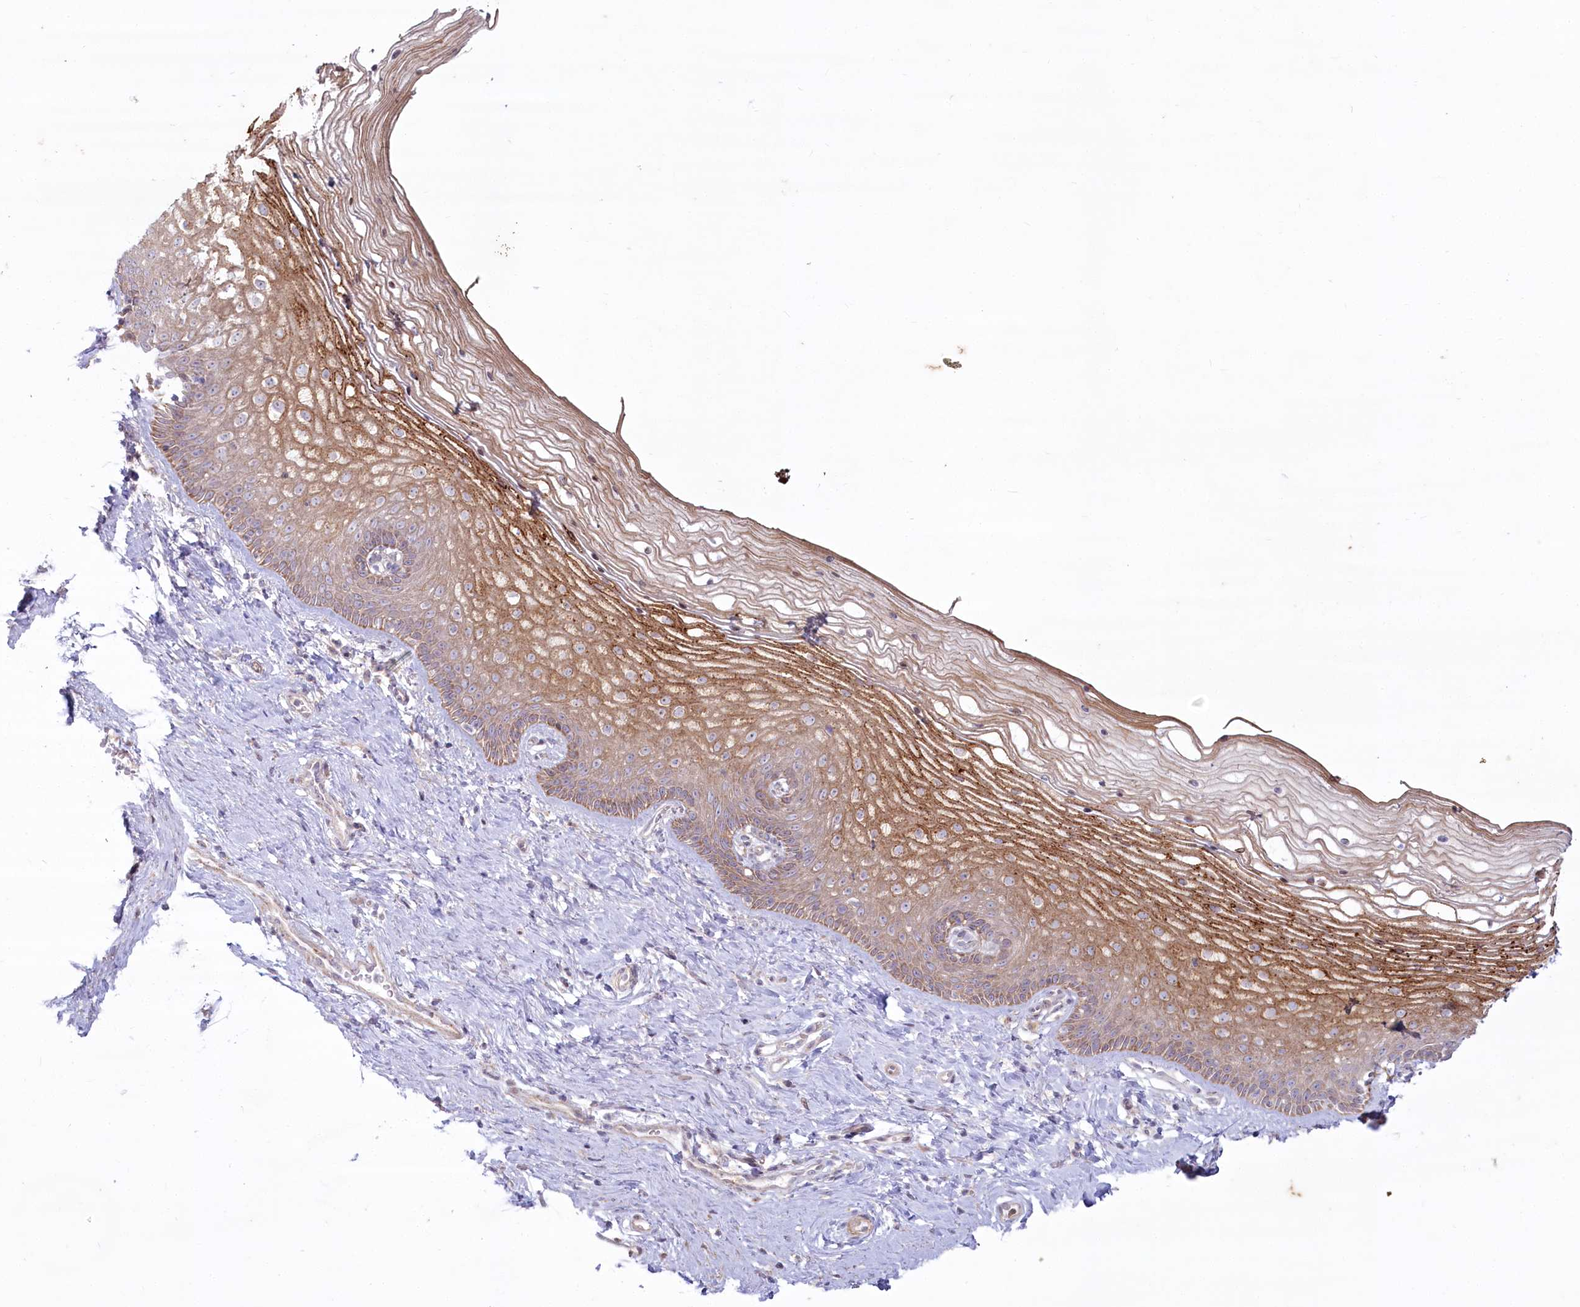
{"staining": {"intensity": "moderate", "quantity": ">75%", "location": "cytoplasmic/membranous"}, "tissue": "vagina", "cell_type": "Squamous epithelial cells", "image_type": "normal", "snomed": [{"axis": "morphology", "description": "Normal tissue, NOS"}, {"axis": "topography", "description": "Vagina"}], "caption": "Unremarkable vagina shows moderate cytoplasmic/membranous positivity in about >75% of squamous epithelial cells, visualized by immunohistochemistry.", "gene": "MTG1", "patient": {"sex": "female", "age": 46}}